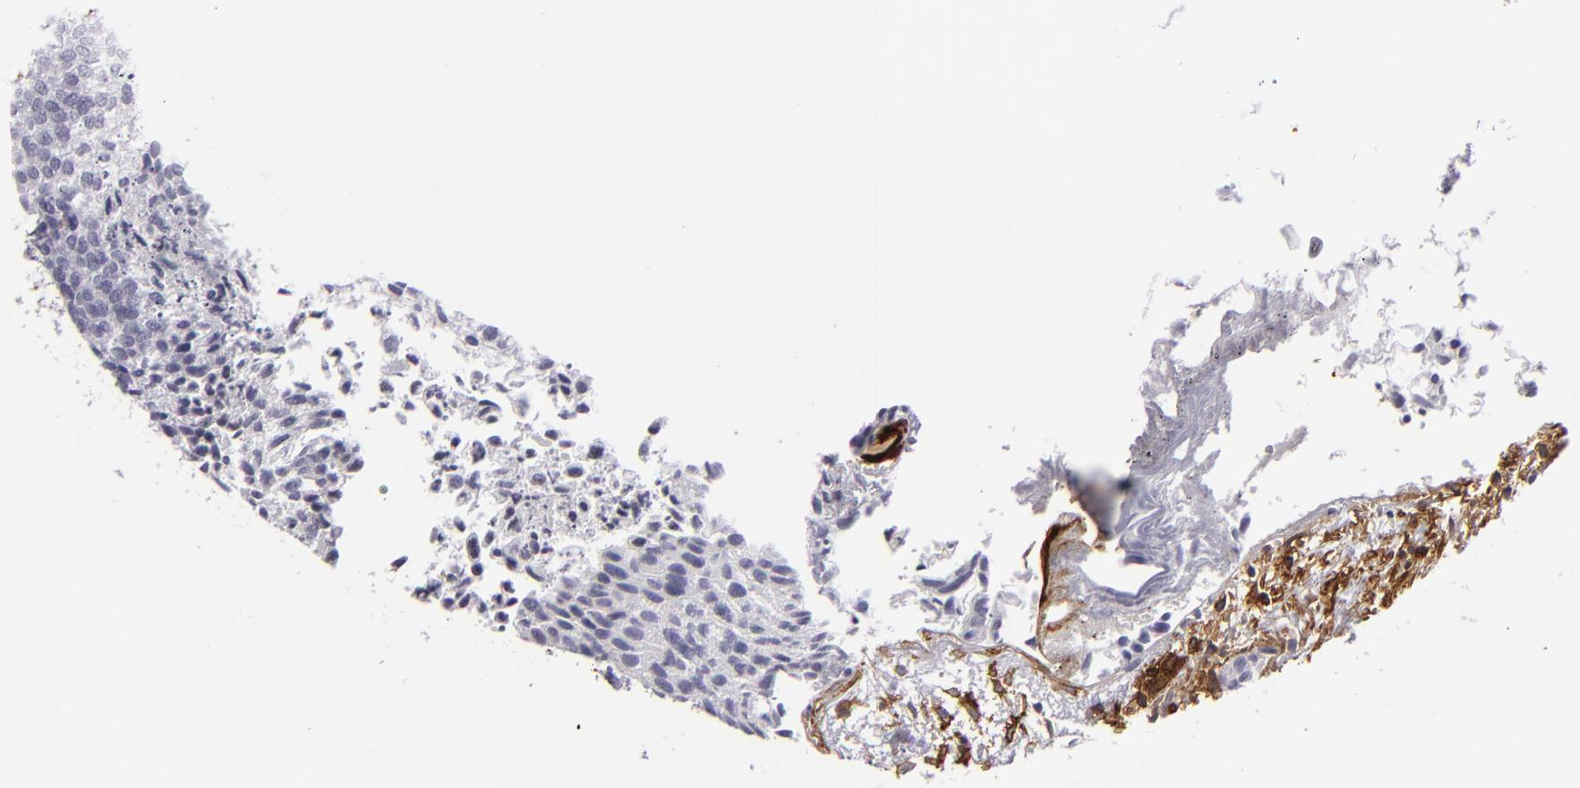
{"staining": {"intensity": "negative", "quantity": "none", "location": "none"}, "tissue": "urothelial cancer", "cell_type": "Tumor cells", "image_type": "cancer", "snomed": [{"axis": "morphology", "description": "Urothelial carcinoma, Low grade"}, {"axis": "topography", "description": "Urinary bladder"}], "caption": "Immunohistochemistry (IHC) of human urothelial cancer displays no staining in tumor cells.", "gene": "MCAM", "patient": {"sex": "male", "age": 84}}